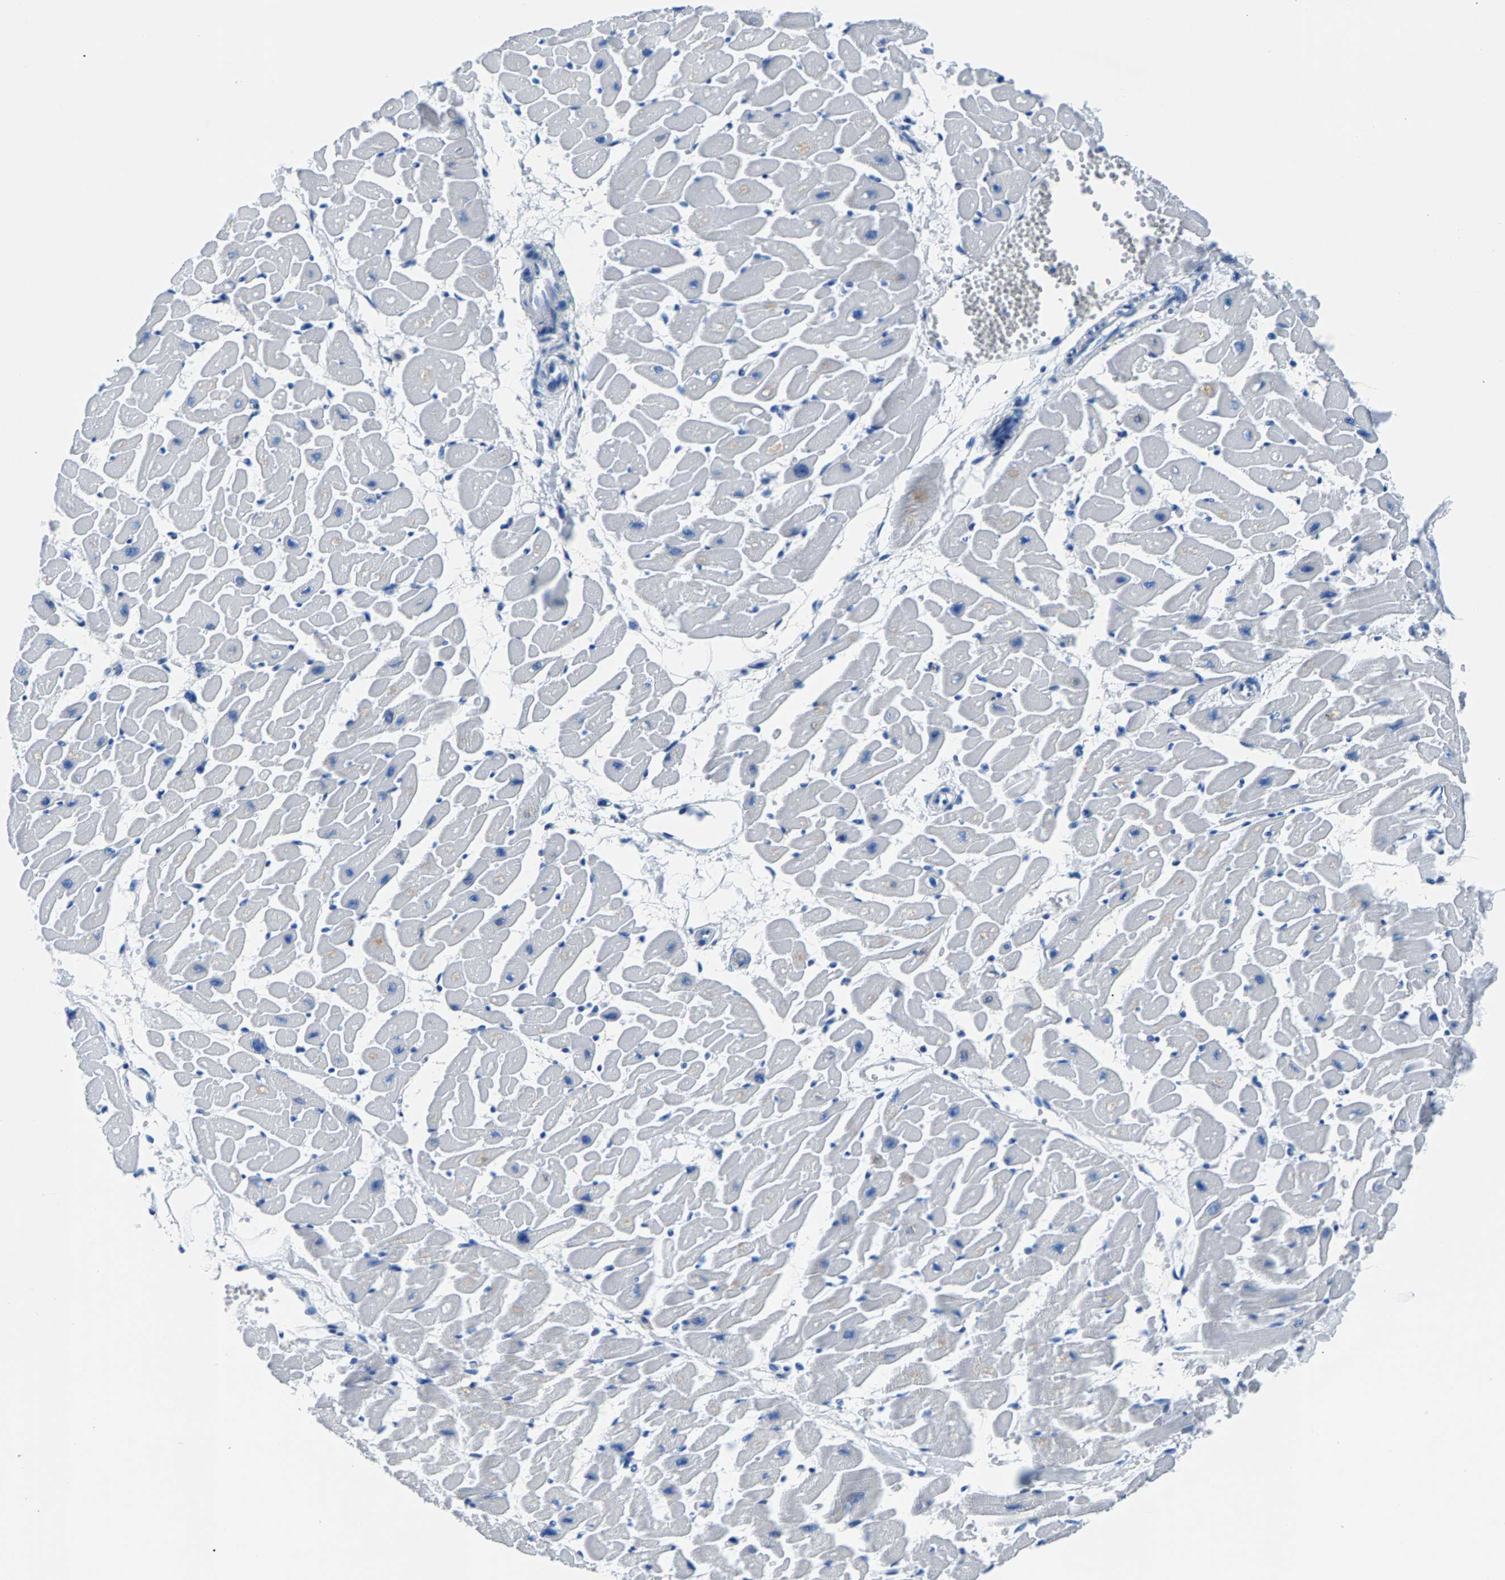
{"staining": {"intensity": "negative", "quantity": "none", "location": "none"}, "tissue": "heart muscle", "cell_type": "Cardiomyocytes", "image_type": "normal", "snomed": [{"axis": "morphology", "description": "Normal tissue, NOS"}, {"axis": "topography", "description": "Heart"}], "caption": "DAB (3,3'-diaminobenzidine) immunohistochemical staining of benign heart muscle reveals no significant staining in cardiomyocytes.", "gene": "CPS1", "patient": {"sex": "female", "age": 19}}